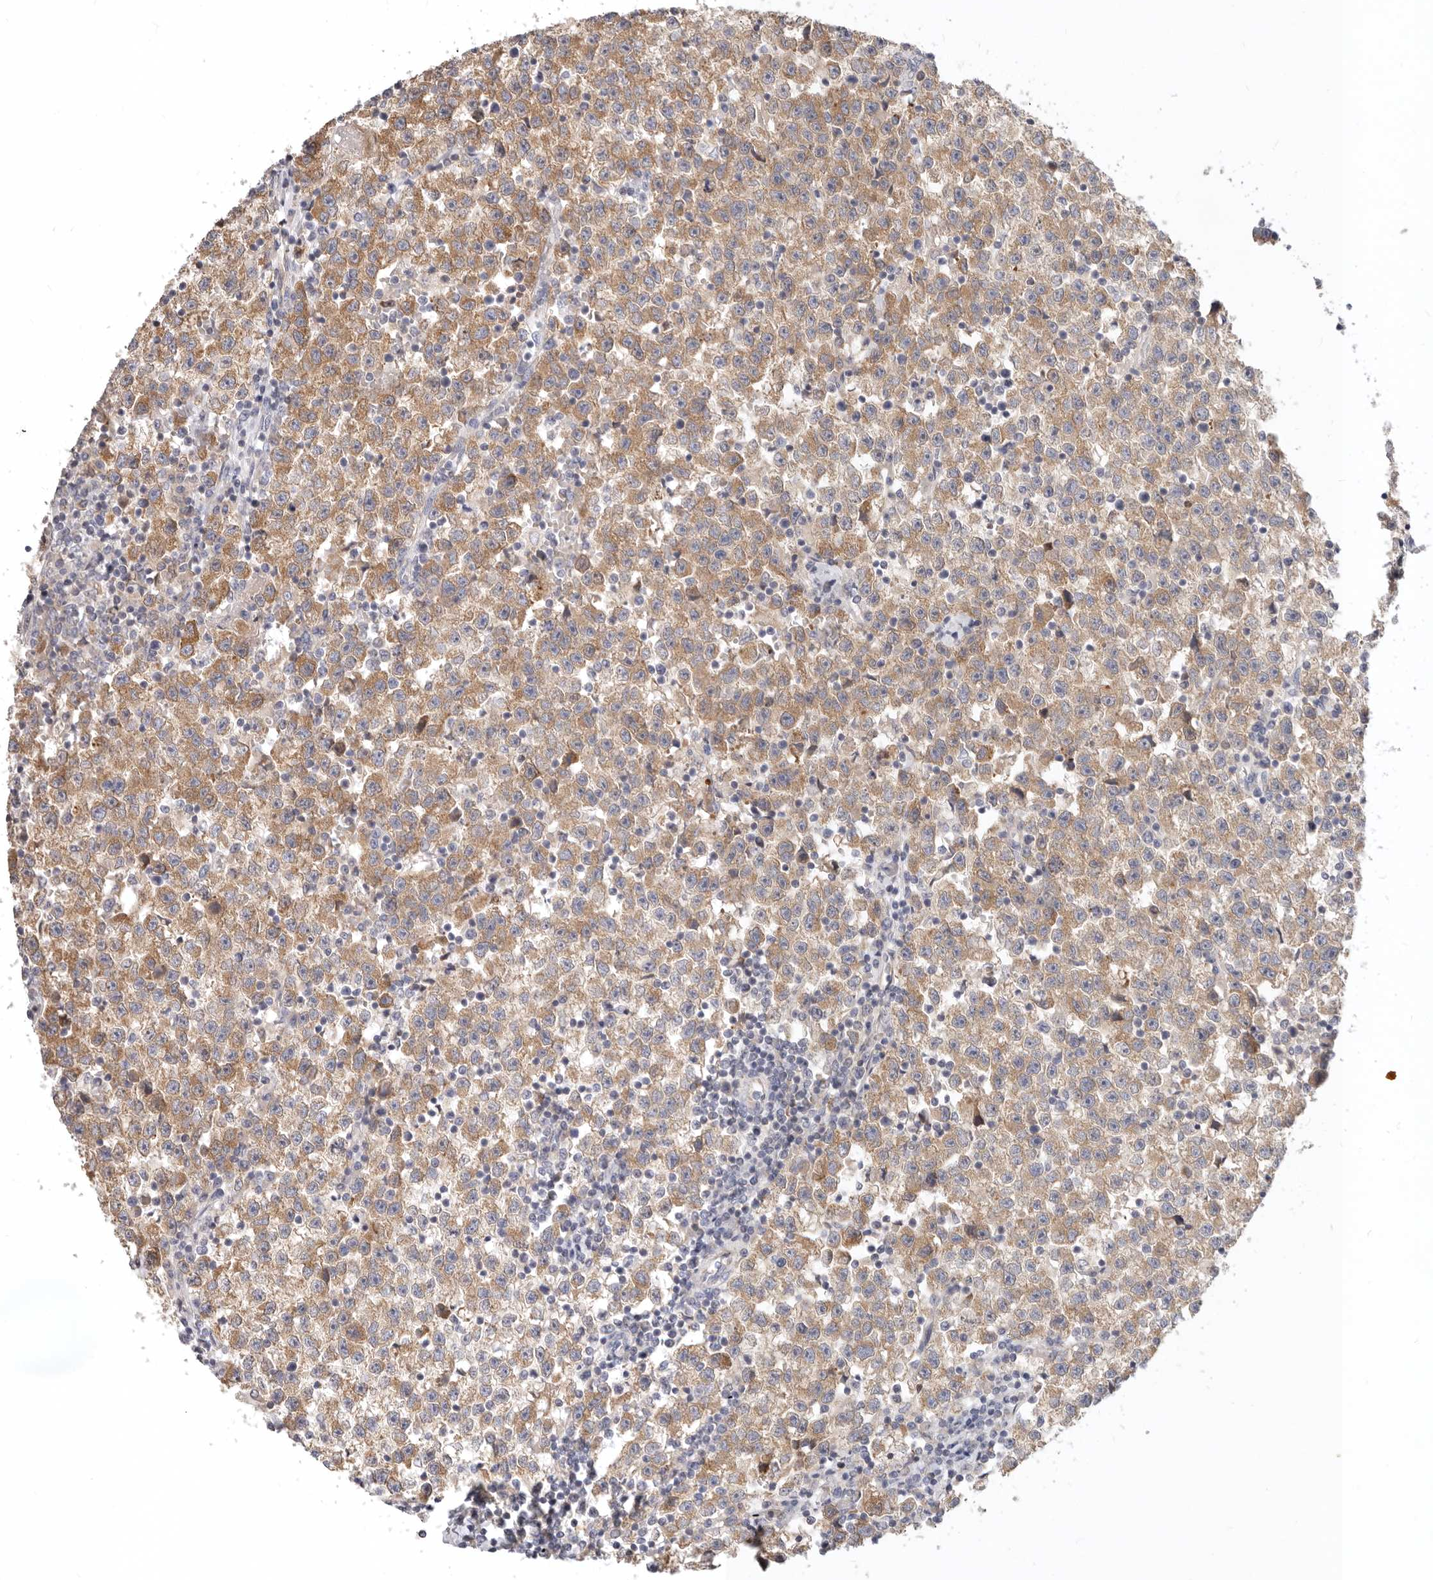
{"staining": {"intensity": "moderate", "quantity": ">75%", "location": "cytoplasmic/membranous"}, "tissue": "testis cancer", "cell_type": "Tumor cells", "image_type": "cancer", "snomed": [{"axis": "morphology", "description": "Seminoma, NOS"}, {"axis": "topography", "description": "Testis"}], "caption": "Tumor cells exhibit medium levels of moderate cytoplasmic/membranous staining in approximately >75% of cells in testis cancer.", "gene": "TFB2M", "patient": {"sex": "male", "age": 22}}